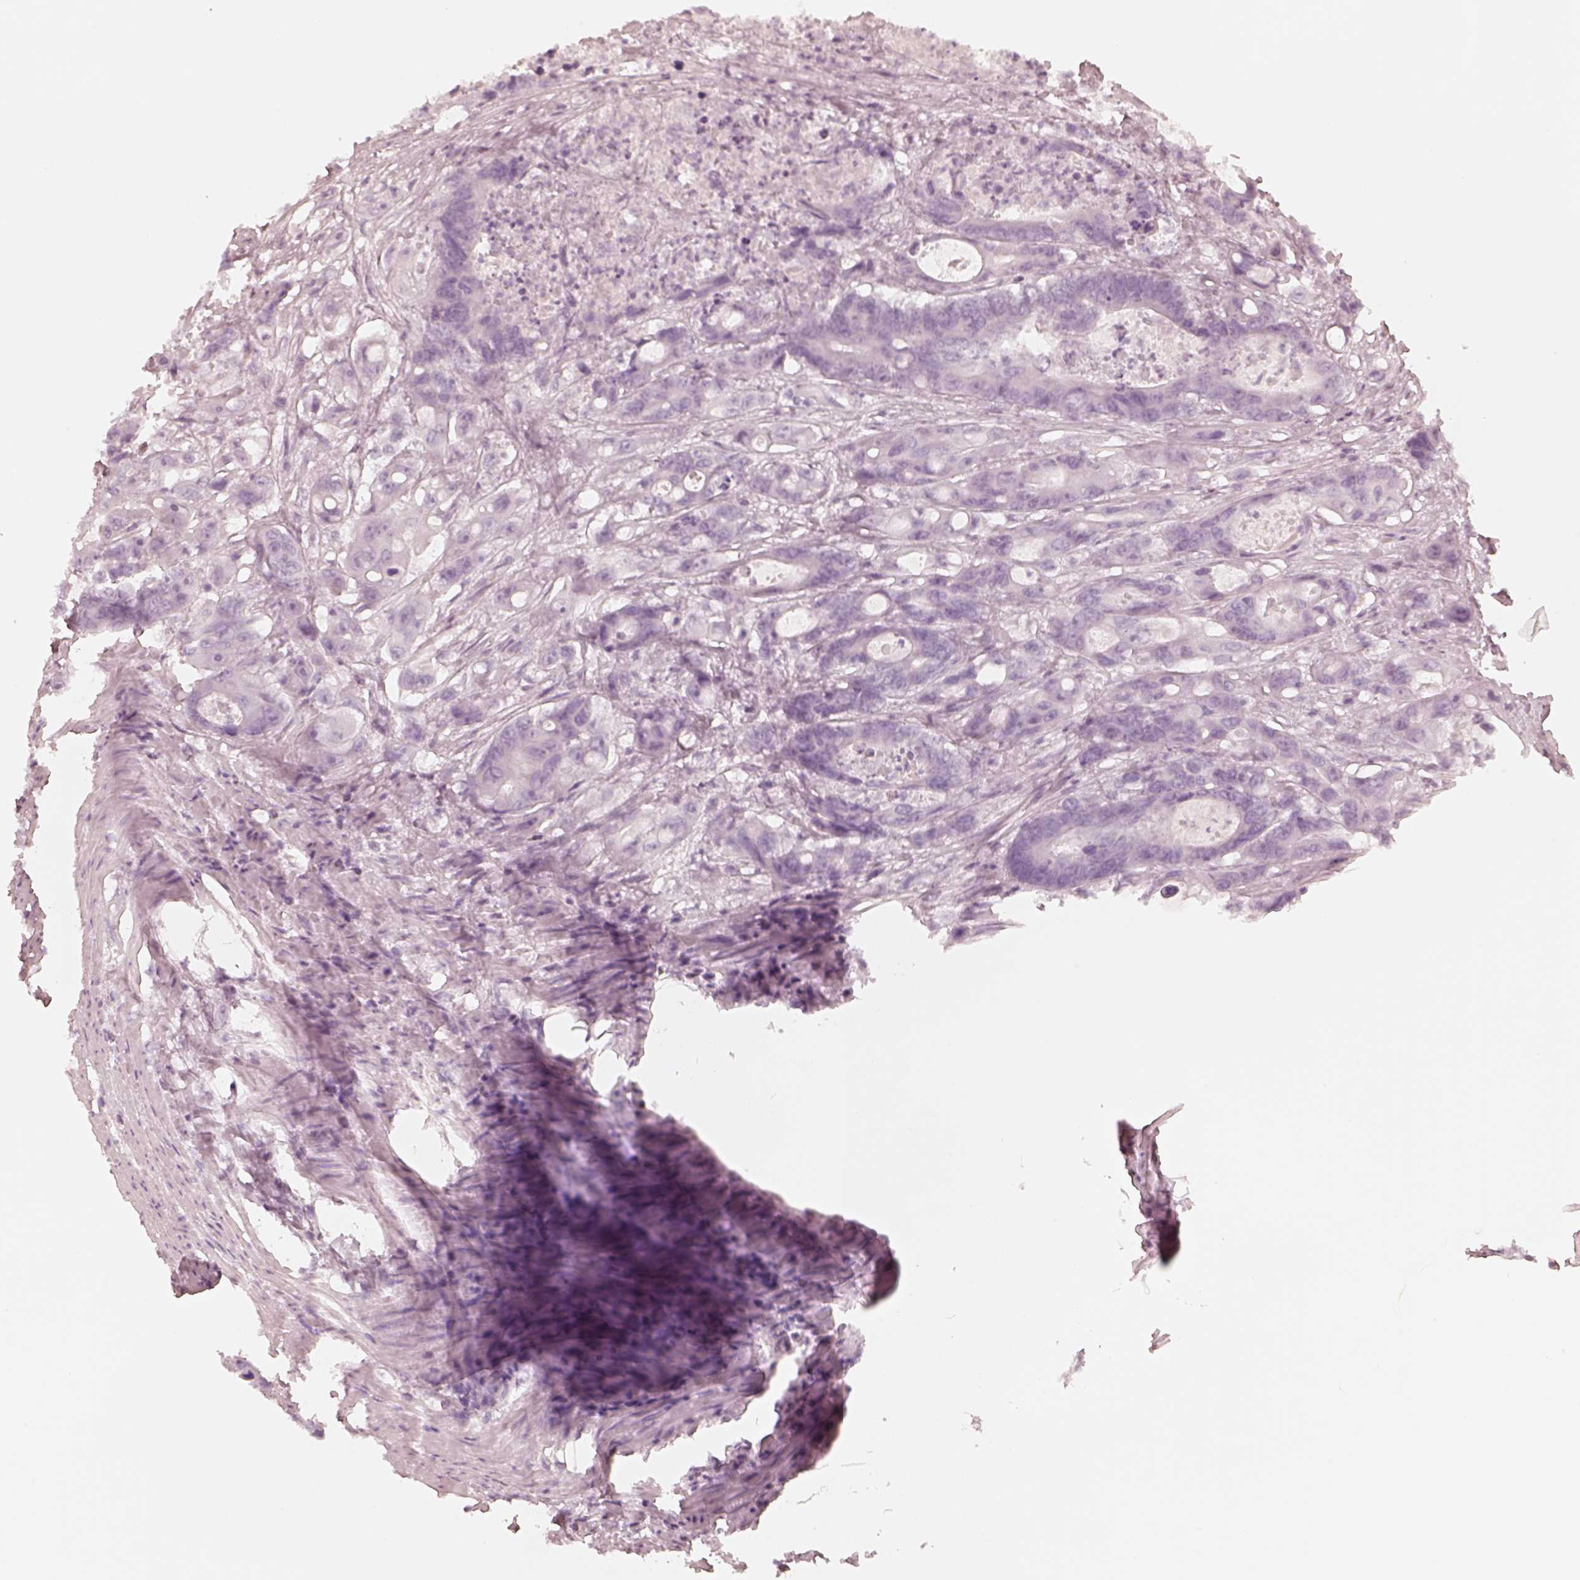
{"staining": {"intensity": "negative", "quantity": "none", "location": "none"}, "tissue": "colorectal cancer", "cell_type": "Tumor cells", "image_type": "cancer", "snomed": [{"axis": "morphology", "description": "Adenocarcinoma, NOS"}, {"axis": "topography", "description": "Rectum"}], "caption": "Immunohistochemistry histopathology image of colorectal cancer (adenocarcinoma) stained for a protein (brown), which reveals no staining in tumor cells.", "gene": "KRT82", "patient": {"sex": "male", "age": 54}}